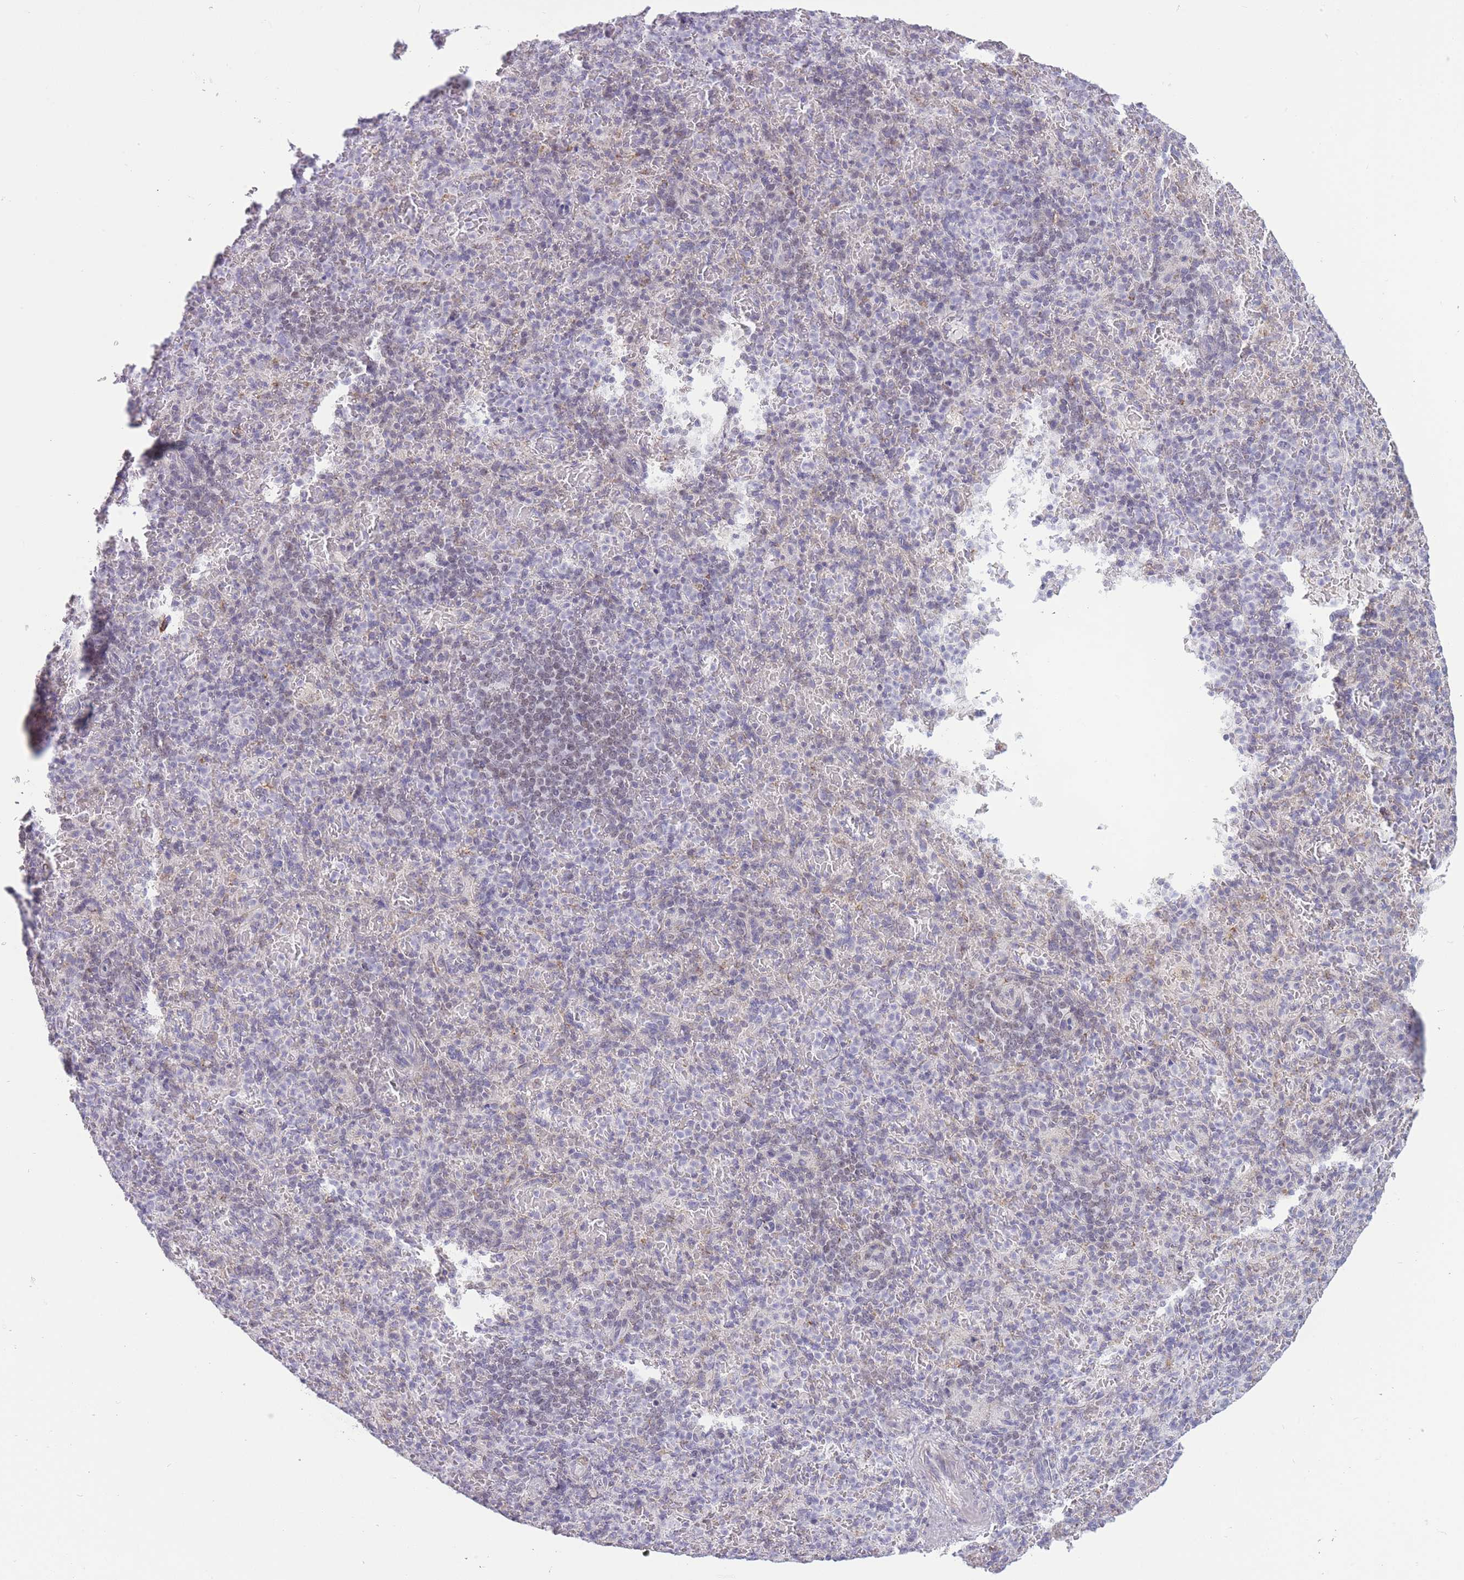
{"staining": {"intensity": "negative", "quantity": "none", "location": "none"}, "tissue": "spleen", "cell_type": "Cells in red pulp", "image_type": "normal", "snomed": [{"axis": "morphology", "description": "Normal tissue, NOS"}, {"axis": "topography", "description": "Spleen"}], "caption": "Cells in red pulp show no significant staining in normal spleen.", "gene": "ZBTB24", "patient": {"sex": "female", "age": 74}}